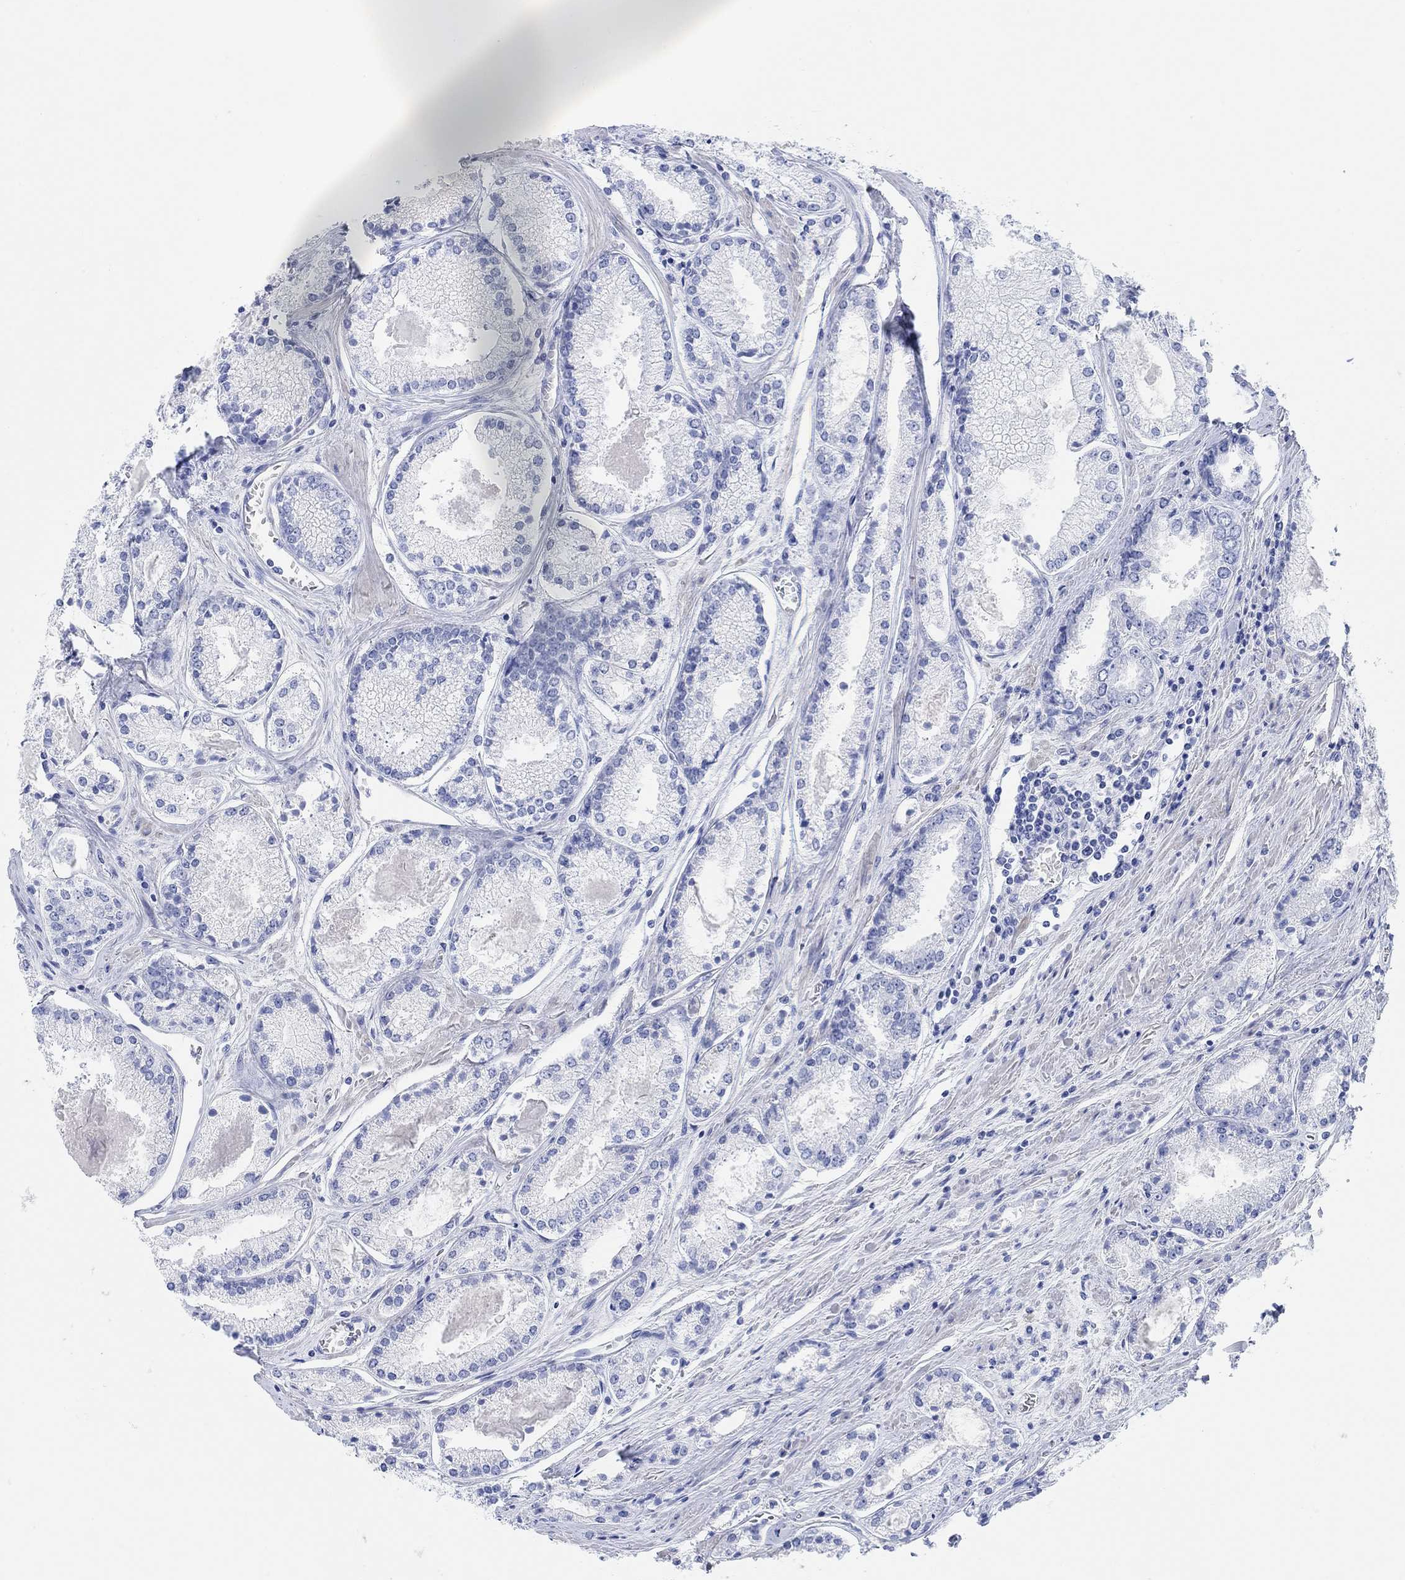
{"staining": {"intensity": "negative", "quantity": "none", "location": "none"}, "tissue": "prostate cancer", "cell_type": "Tumor cells", "image_type": "cancer", "snomed": [{"axis": "morphology", "description": "Adenocarcinoma, NOS"}, {"axis": "topography", "description": "Prostate"}], "caption": "Immunohistochemistry (IHC) photomicrograph of prostate cancer stained for a protein (brown), which exhibits no expression in tumor cells.", "gene": "ANKRD33", "patient": {"sex": "male", "age": 72}}